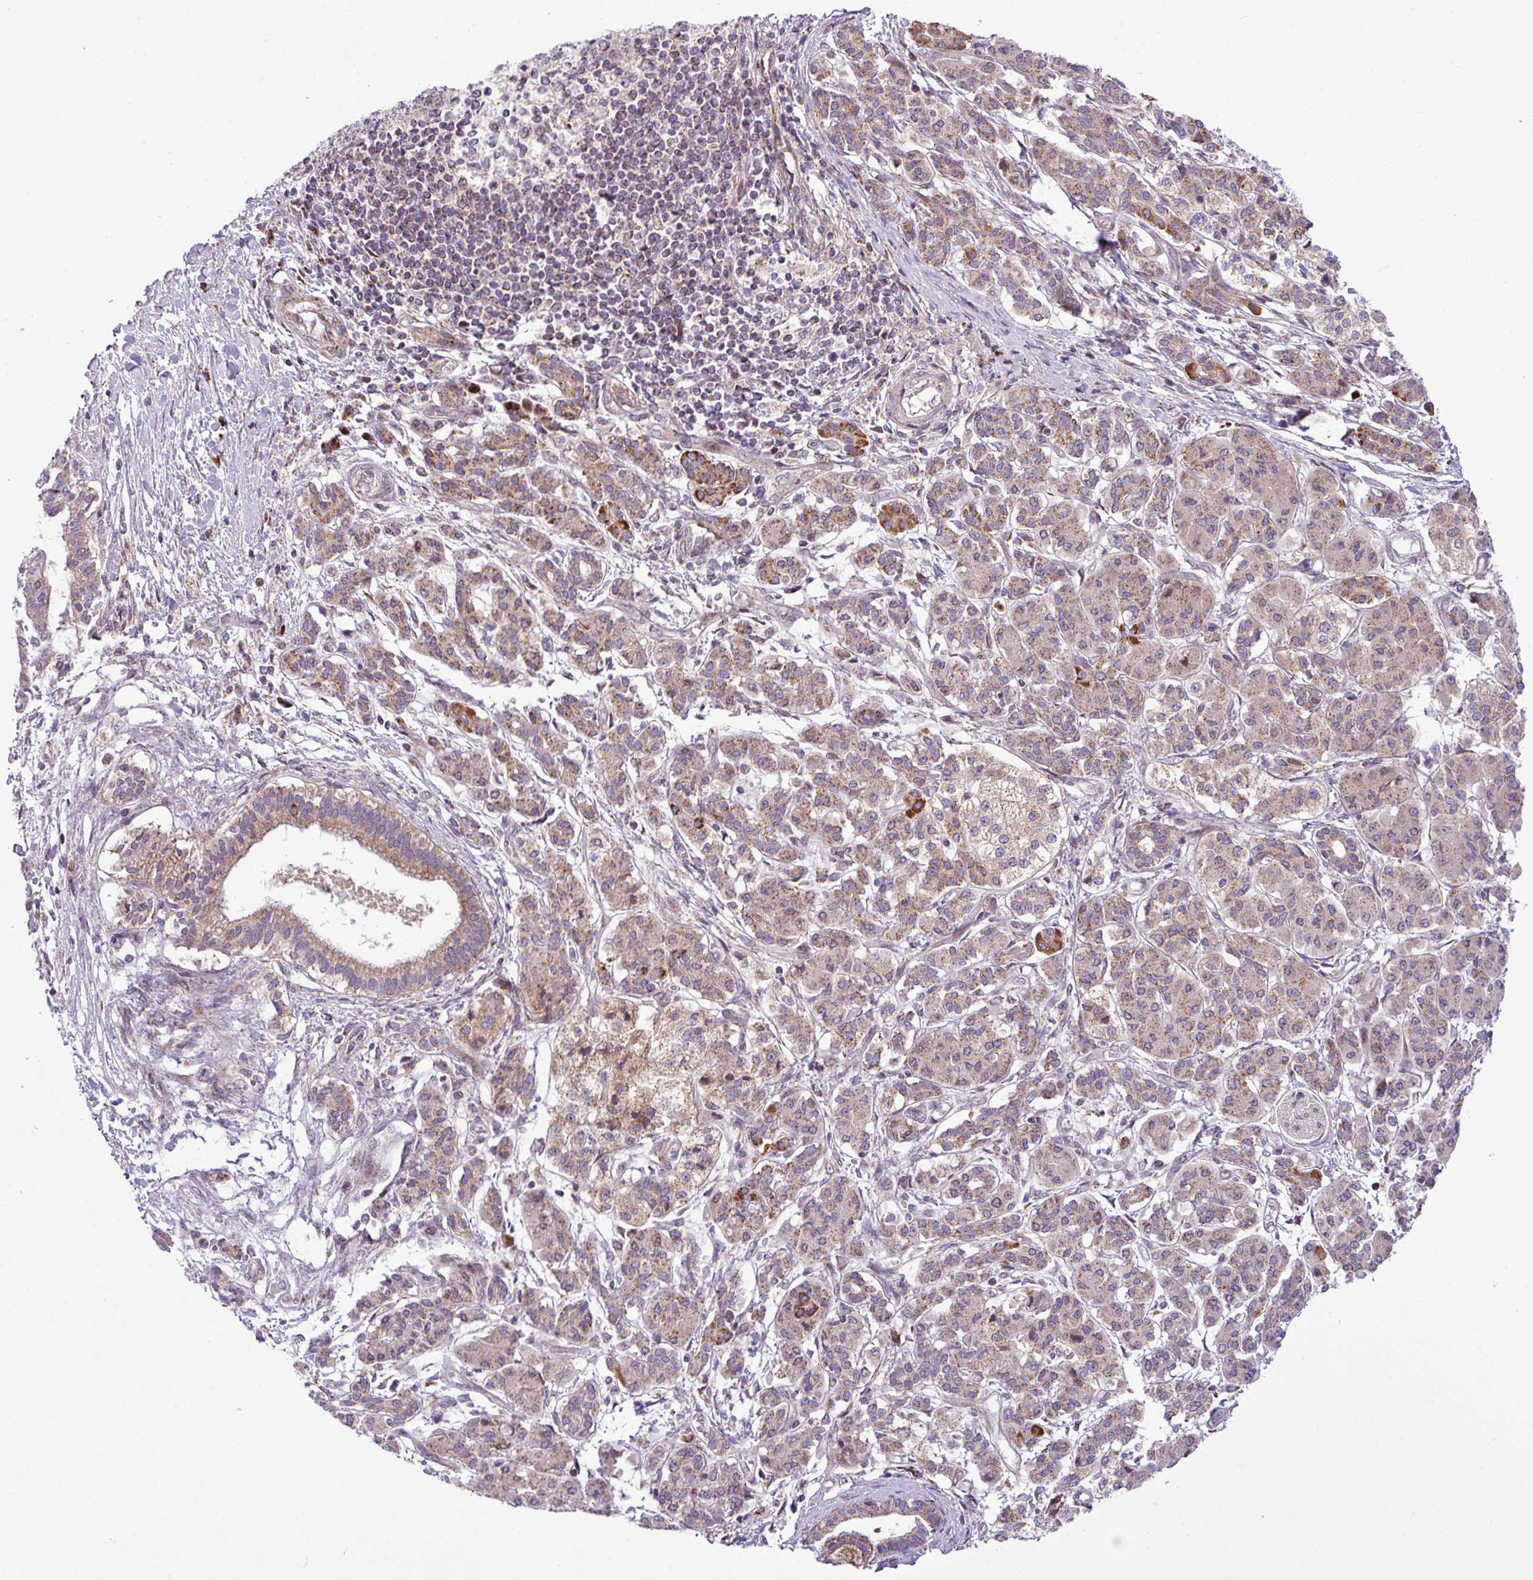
{"staining": {"intensity": "moderate", "quantity": ">75%", "location": "cytoplasmic/membranous"}, "tissue": "pancreatic cancer", "cell_type": "Tumor cells", "image_type": "cancer", "snomed": [{"axis": "morphology", "description": "Adenocarcinoma, NOS"}, {"axis": "topography", "description": "Pancreas"}], "caption": "Pancreatic cancer (adenocarcinoma) stained with DAB (3,3'-diaminobenzidine) IHC reveals medium levels of moderate cytoplasmic/membranous positivity in about >75% of tumor cells.", "gene": "B3GNT9", "patient": {"sex": "male", "age": 58}}